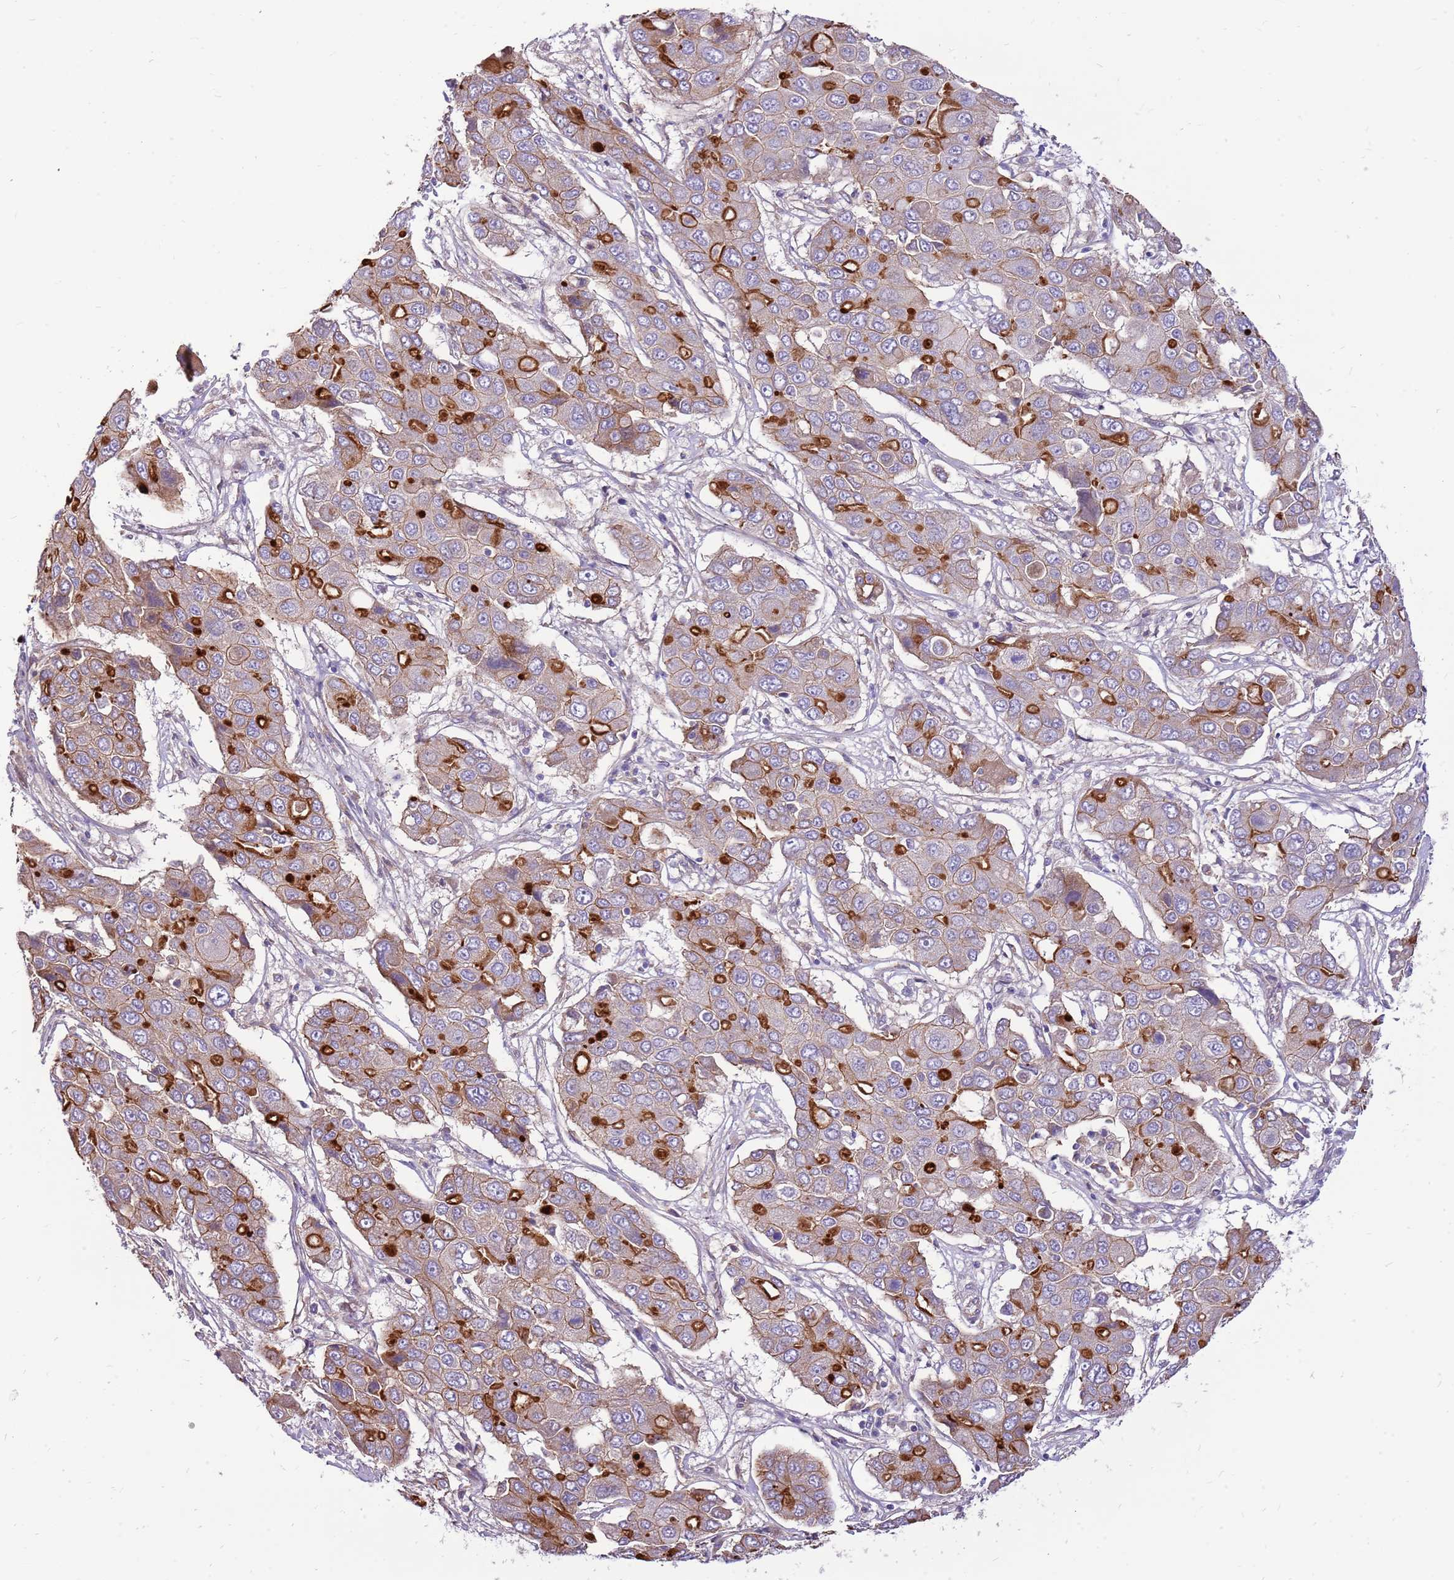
{"staining": {"intensity": "strong", "quantity": "25%-75%", "location": "cytoplasmic/membranous"}, "tissue": "liver cancer", "cell_type": "Tumor cells", "image_type": "cancer", "snomed": [{"axis": "morphology", "description": "Cholangiocarcinoma"}, {"axis": "topography", "description": "Liver"}], "caption": "A brown stain labels strong cytoplasmic/membranous staining of a protein in liver cancer (cholangiocarcinoma) tumor cells.", "gene": "NTN4", "patient": {"sex": "male", "age": 67}}